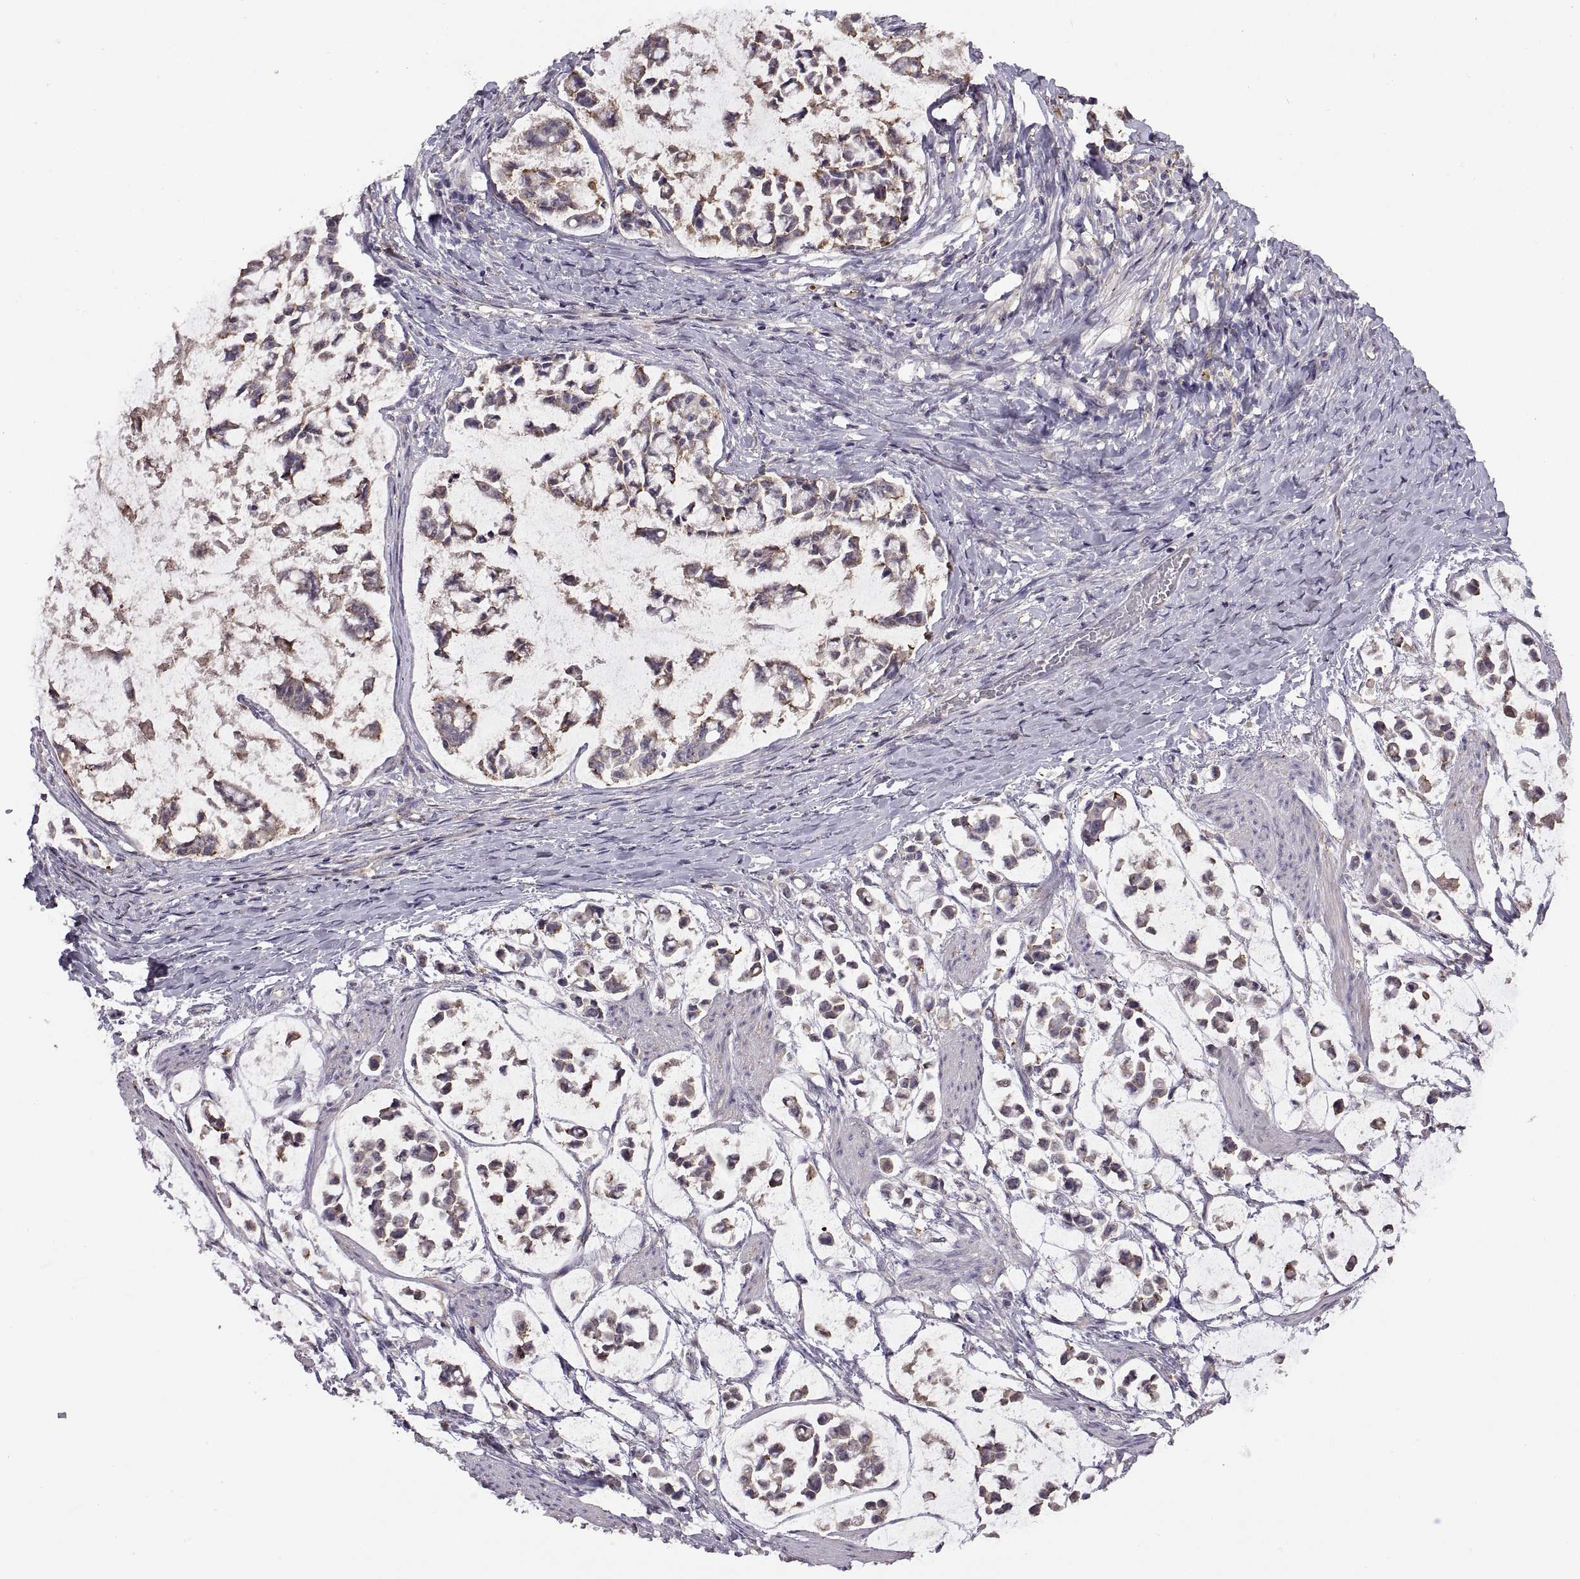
{"staining": {"intensity": "moderate", "quantity": "<25%", "location": "cytoplasmic/membranous"}, "tissue": "stomach cancer", "cell_type": "Tumor cells", "image_type": "cancer", "snomed": [{"axis": "morphology", "description": "Adenocarcinoma, NOS"}, {"axis": "topography", "description": "Stomach"}], "caption": "A high-resolution image shows IHC staining of stomach adenocarcinoma, which demonstrates moderate cytoplasmic/membranous staining in about <25% of tumor cells.", "gene": "NMNAT2", "patient": {"sex": "male", "age": 82}}